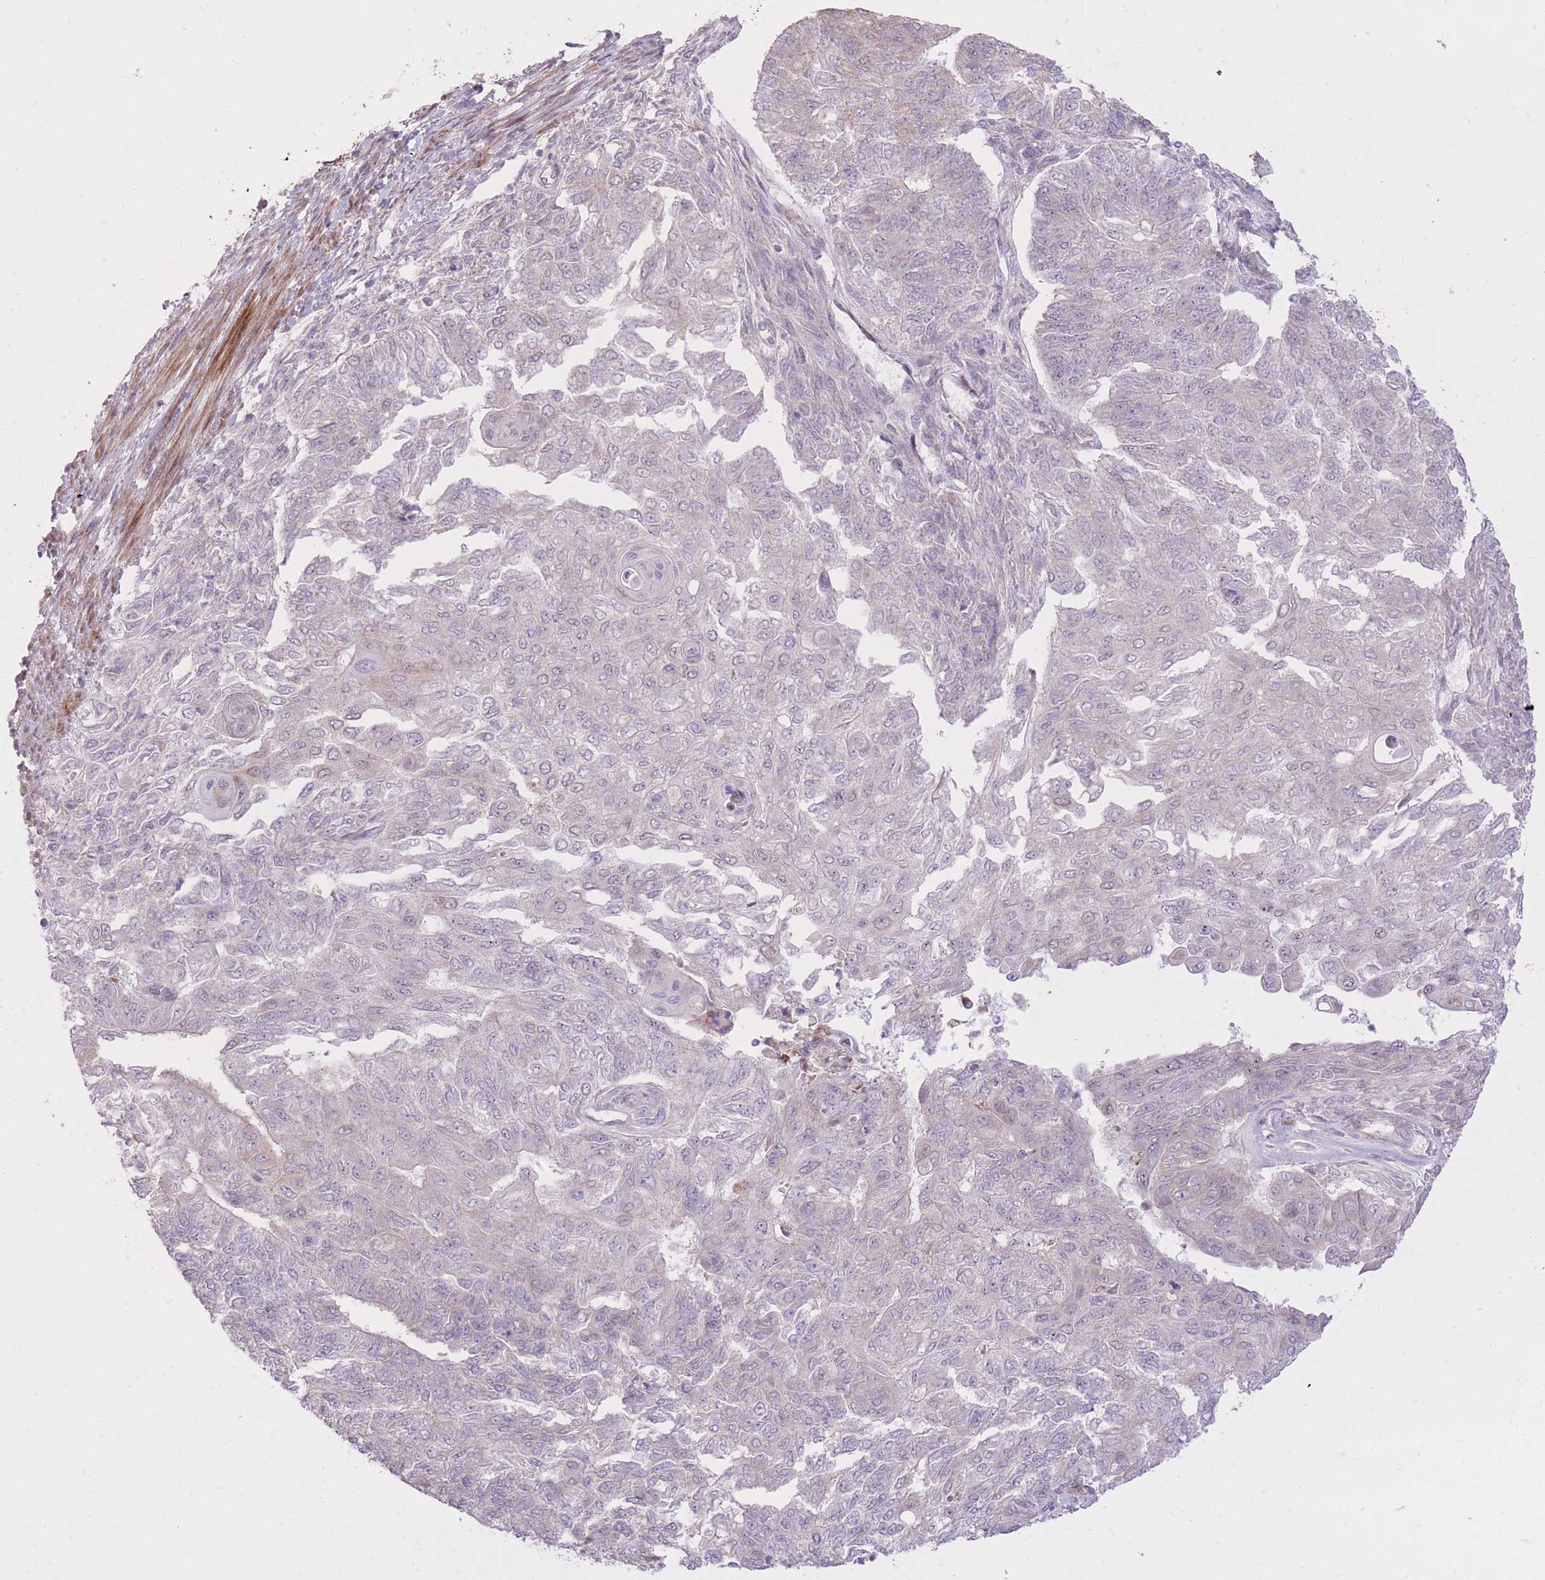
{"staining": {"intensity": "negative", "quantity": "none", "location": "none"}, "tissue": "endometrial cancer", "cell_type": "Tumor cells", "image_type": "cancer", "snomed": [{"axis": "morphology", "description": "Adenocarcinoma, NOS"}, {"axis": "topography", "description": "Endometrium"}], "caption": "Tumor cells show no significant protein expression in endometrial adenocarcinoma.", "gene": "SLC4A4", "patient": {"sex": "female", "age": 32}}